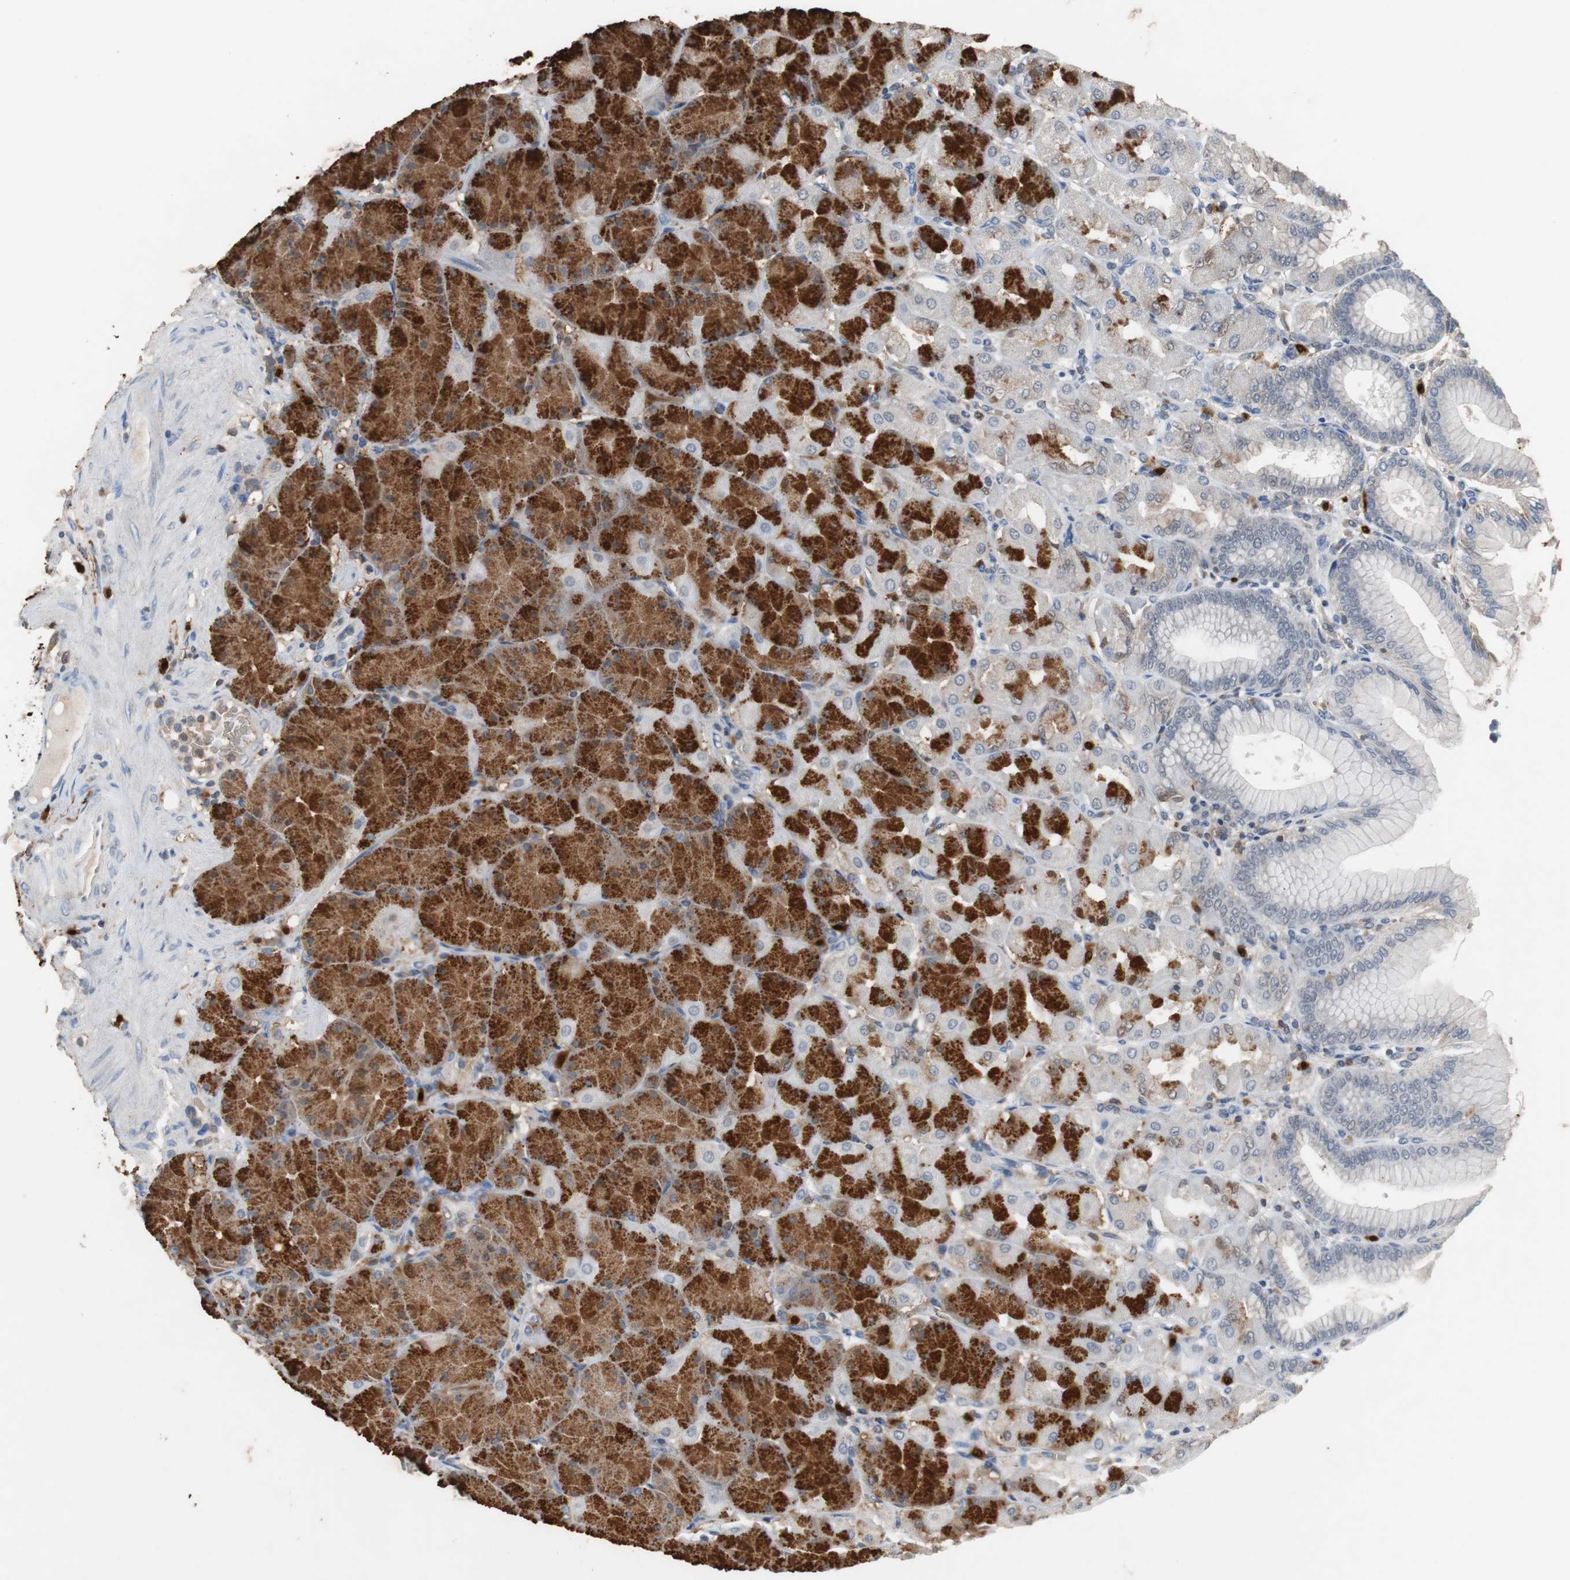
{"staining": {"intensity": "strong", "quantity": "25%-75%", "location": "cytoplasmic/membranous"}, "tissue": "stomach", "cell_type": "Glandular cells", "image_type": "normal", "snomed": [{"axis": "morphology", "description": "Normal tissue, NOS"}, {"axis": "topography", "description": "Stomach, upper"}], "caption": "This is a photomicrograph of IHC staining of unremarkable stomach, which shows strong staining in the cytoplasmic/membranous of glandular cells.", "gene": "CALB2", "patient": {"sex": "female", "age": 56}}